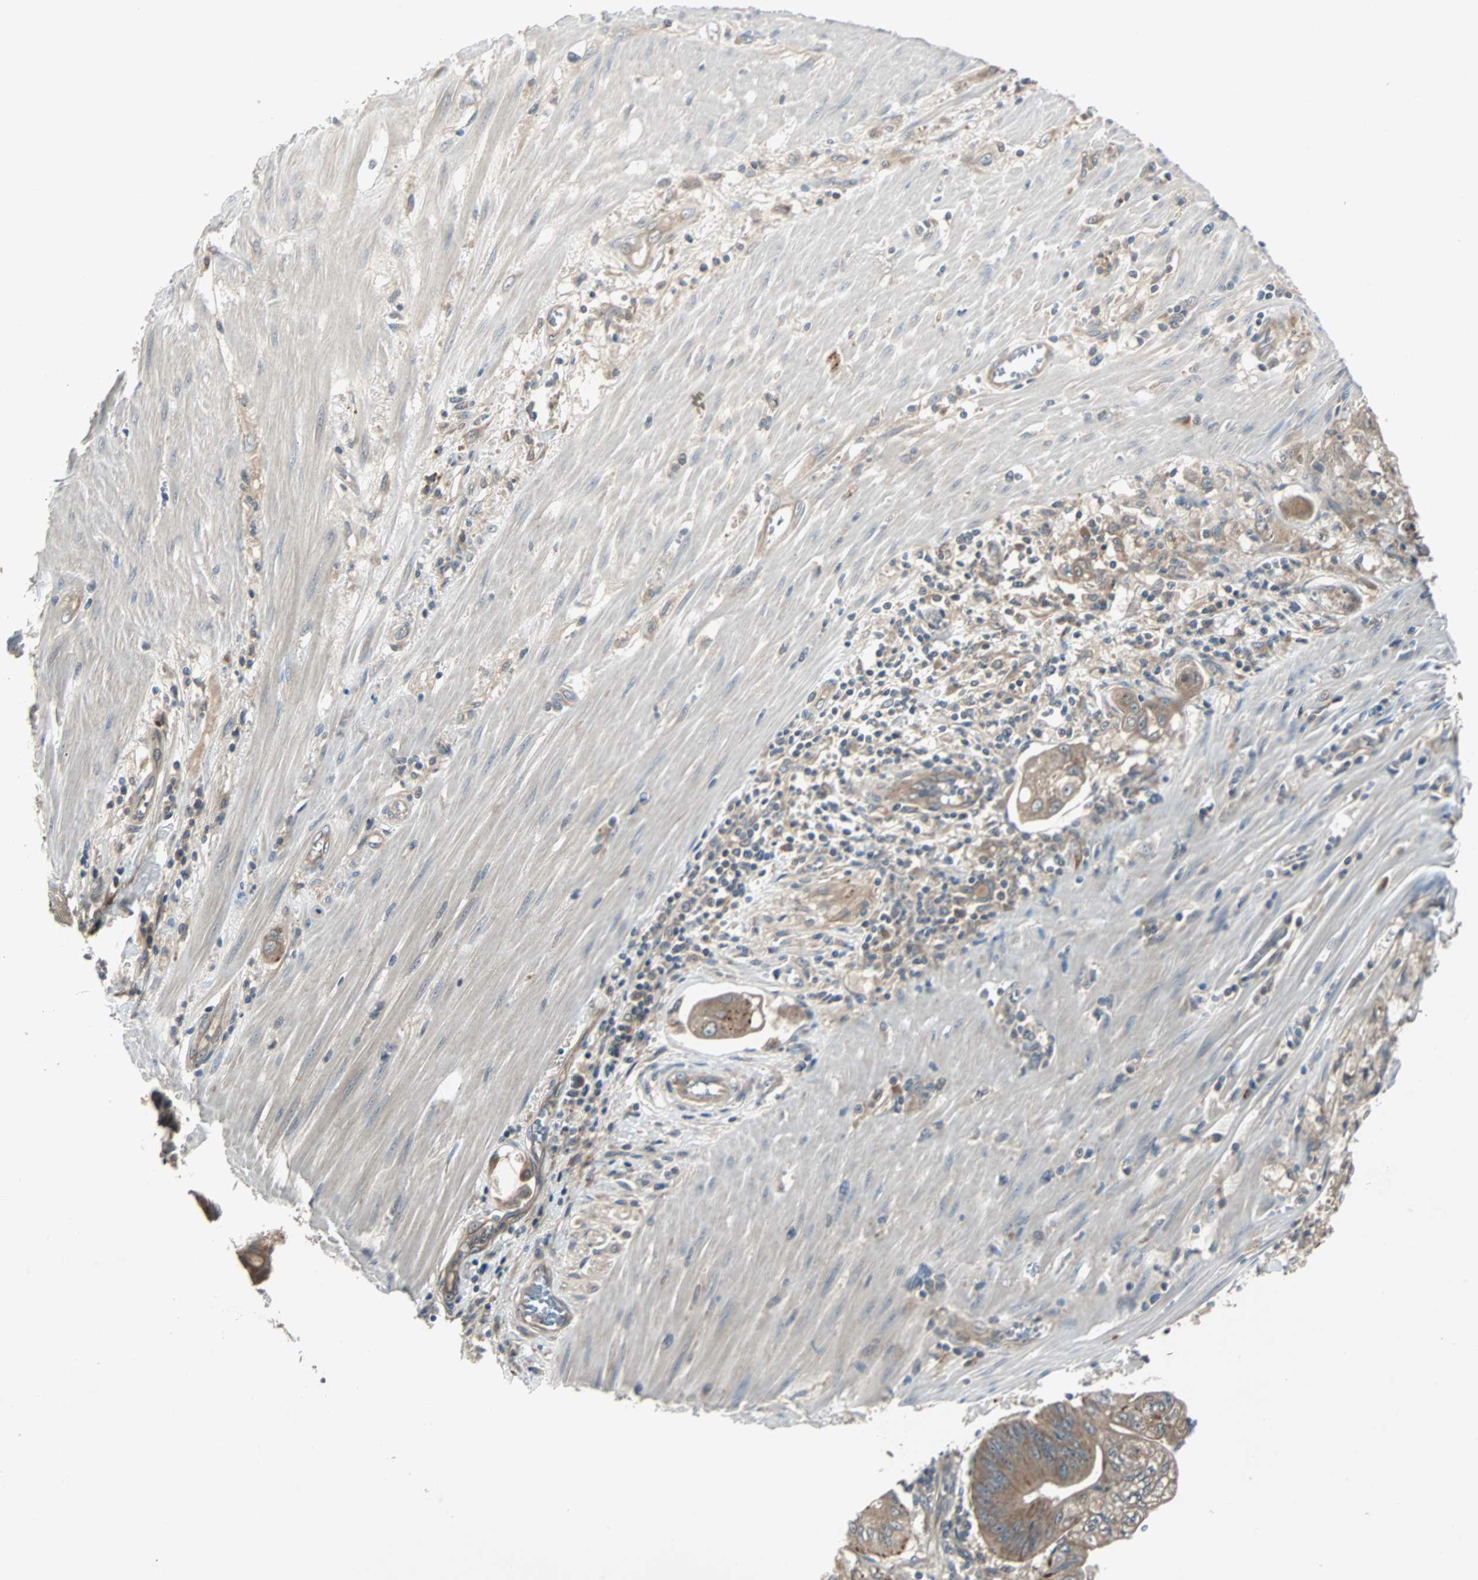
{"staining": {"intensity": "moderate", "quantity": ">75%", "location": "cytoplasmic/membranous"}, "tissue": "pancreatic cancer", "cell_type": "Tumor cells", "image_type": "cancer", "snomed": [{"axis": "morphology", "description": "Normal tissue, NOS"}, {"axis": "topography", "description": "Lymph node"}], "caption": "An immunohistochemistry histopathology image of tumor tissue is shown. Protein staining in brown highlights moderate cytoplasmic/membranous positivity in pancreatic cancer within tumor cells. The staining is performed using DAB brown chromogen to label protein expression. The nuclei are counter-stained blue using hematoxylin.", "gene": "ARF1", "patient": {"sex": "male", "age": 62}}